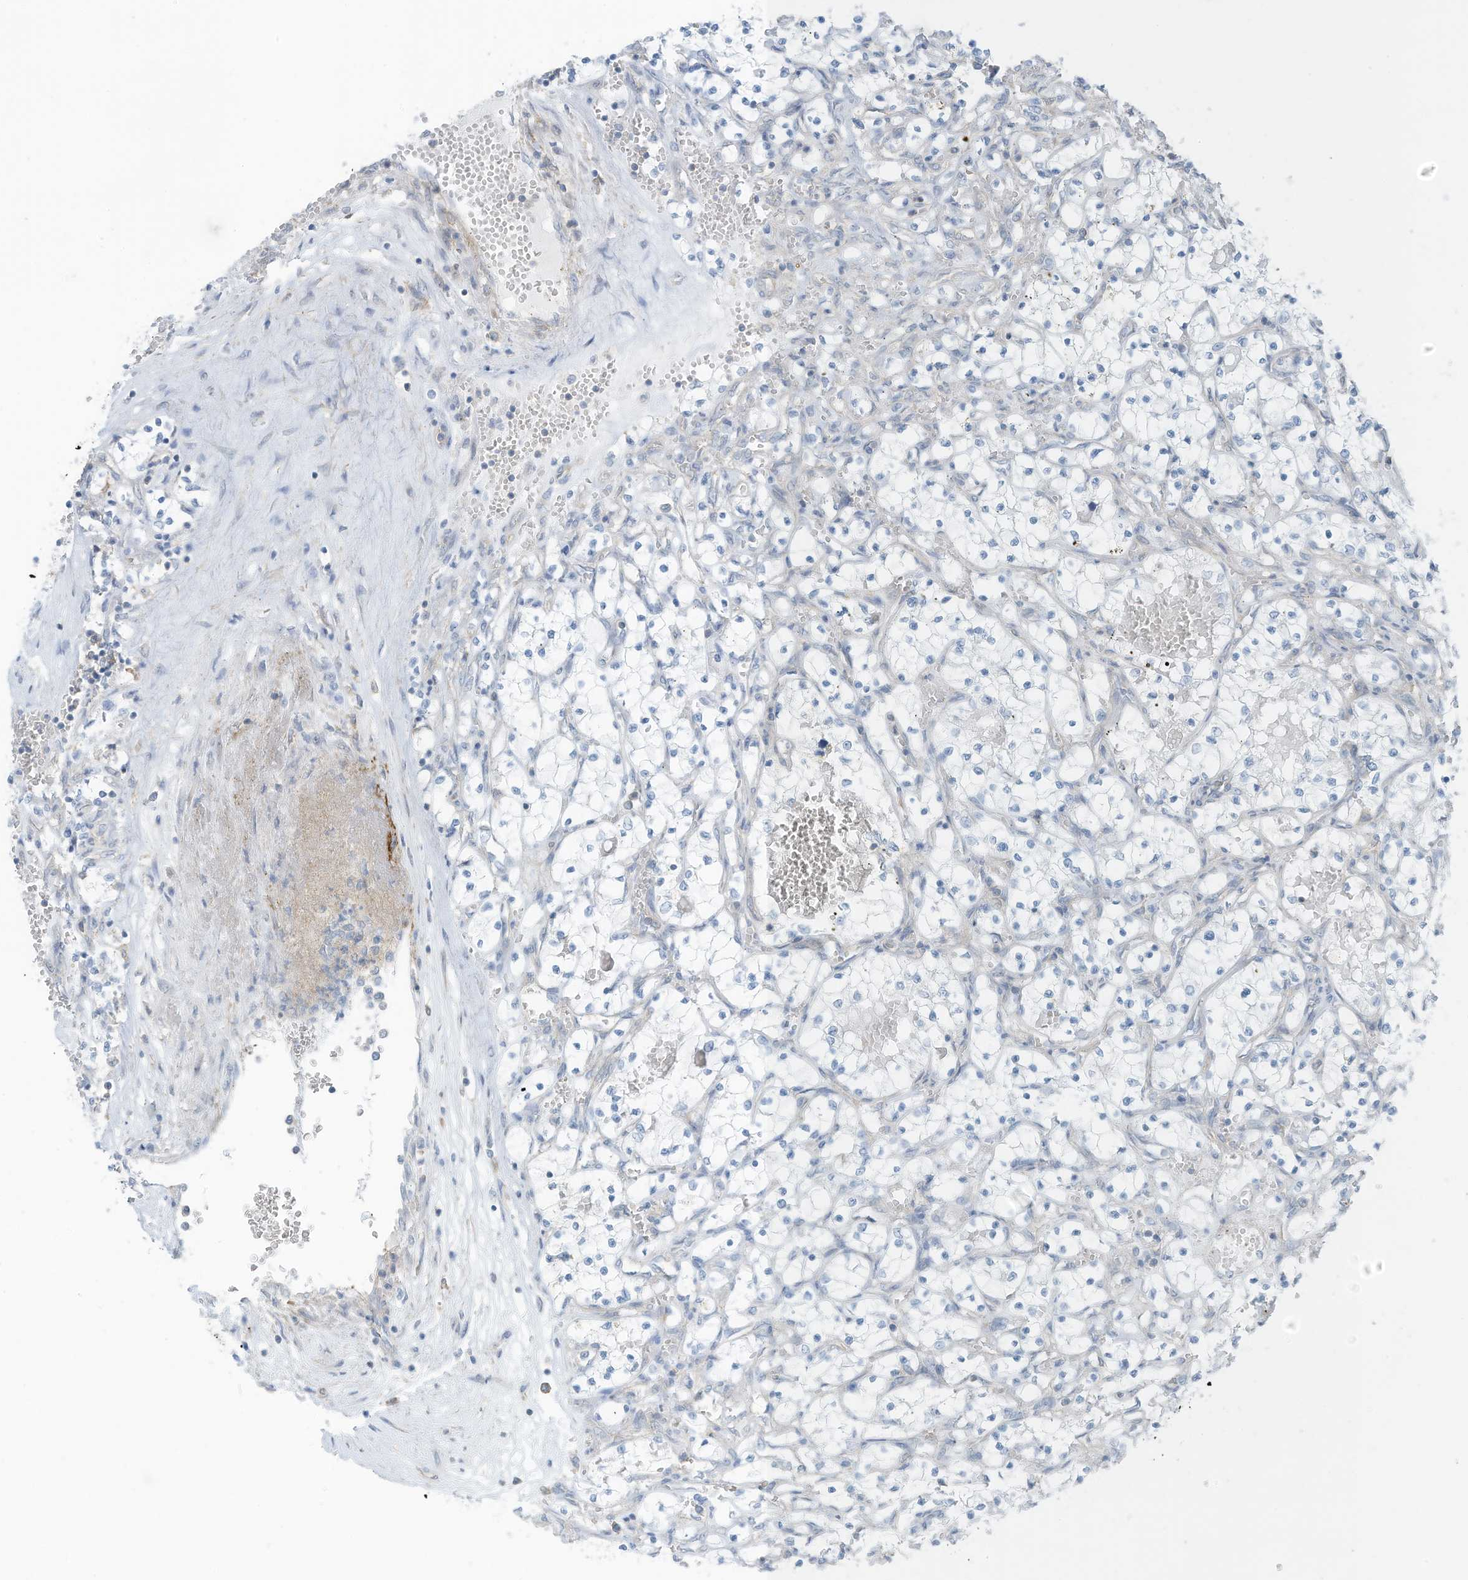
{"staining": {"intensity": "negative", "quantity": "none", "location": "none"}, "tissue": "renal cancer", "cell_type": "Tumor cells", "image_type": "cancer", "snomed": [{"axis": "morphology", "description": "Adenocarcinoma, NOS"}, {"axis": "topography", "description": "Kidney"}], "caption": "Immunohistochemistry photomicrograph of neoplastic tissue: human adenocarcinoma (renal) stained with DAB shows no significant protein expression in tumor cells.", "gene": "ZNF846", "patient": {"sex": "female", "age": 69}}